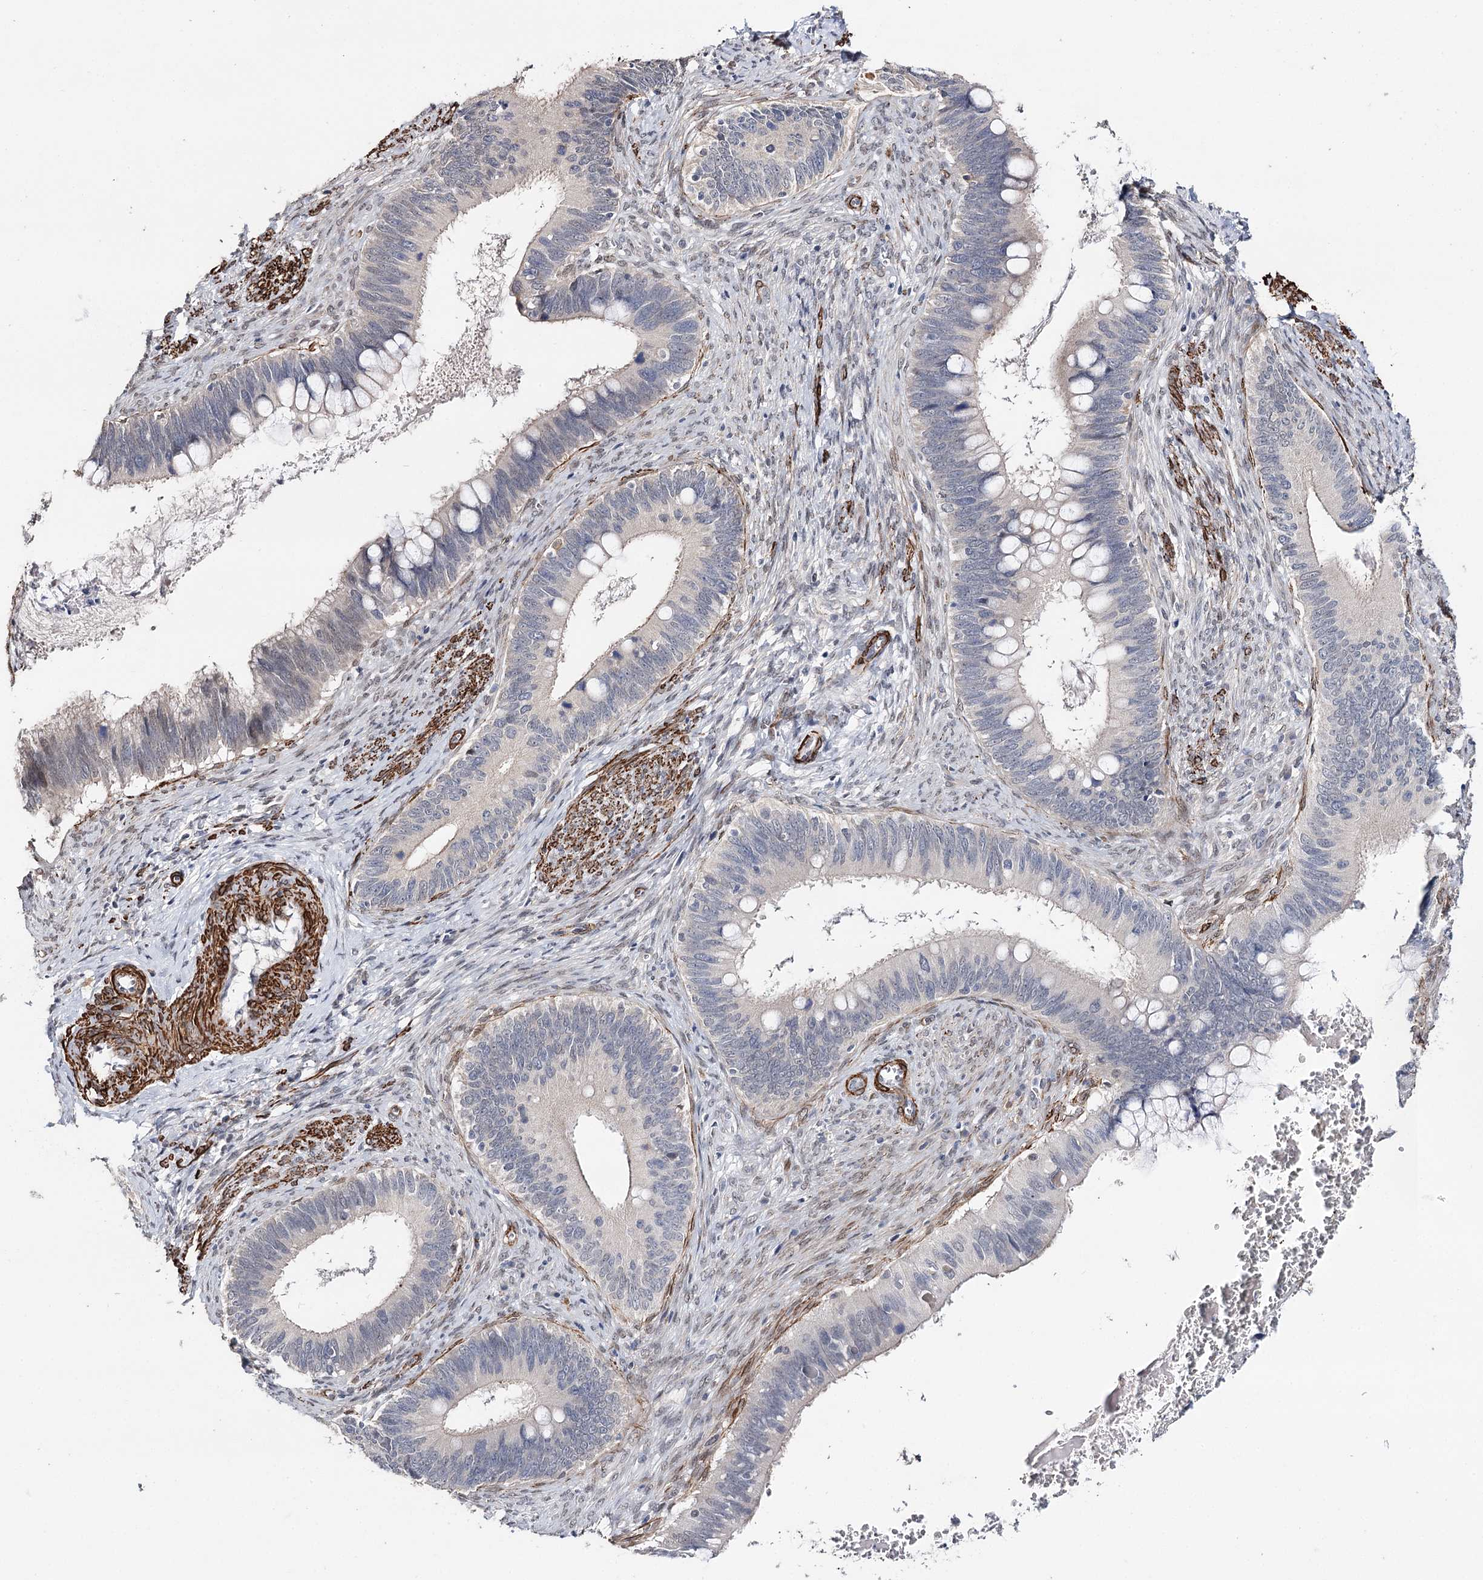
{"staining": {"intensity": "negative", "quantity": "none", "location": "none"}, "tissue": "cervical cancer", "cell_type": "Tumor cells", "image_type": "cancer", "snomed": [{"axis": "morphology", "description": "Adenocarcinoma, NOS"}, {"axis": "topography", "description": "Cervix"}], "caption": "Protein analysis of cervical adenocarcinoma displays no significant expression in tumor cells.", "gene": "CFAP46", "patient": {"sex": "female", "age": 42}}